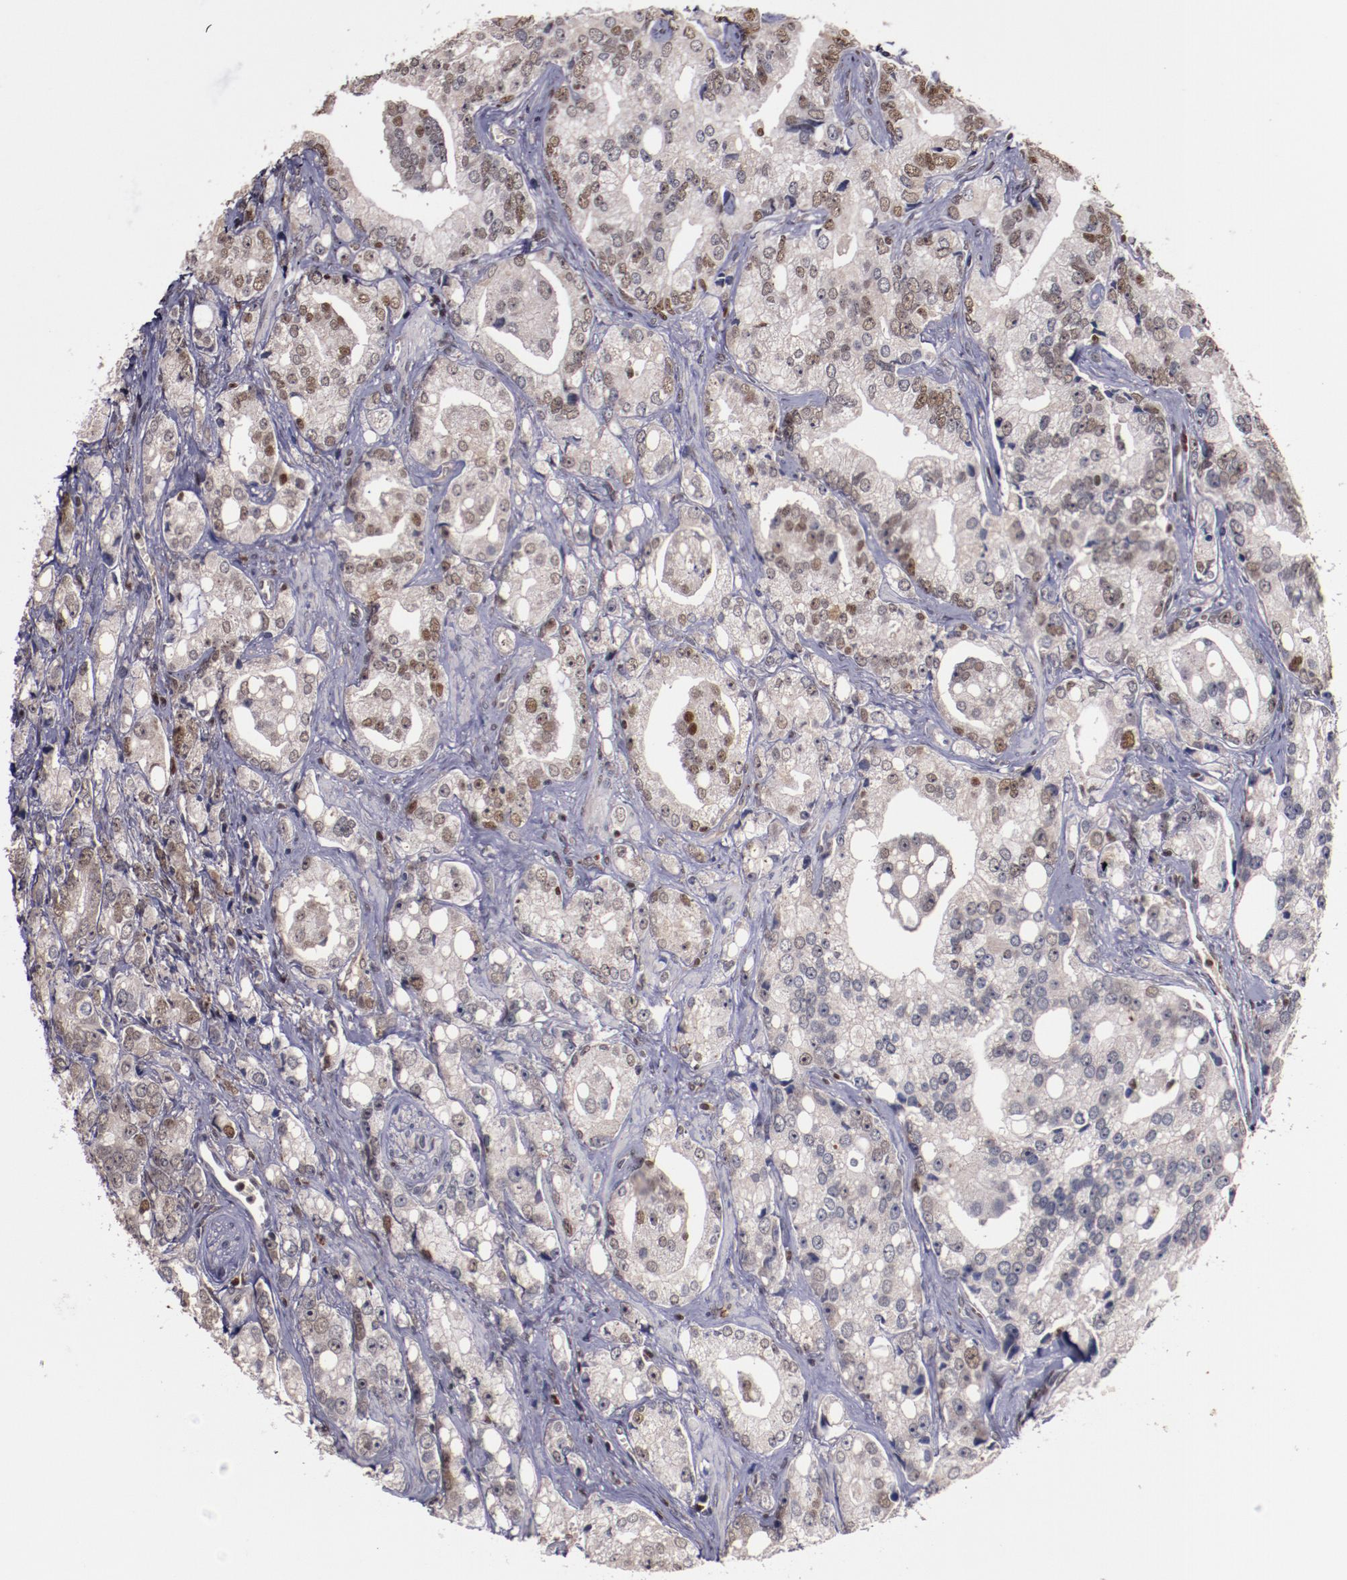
{"staining": {"intensity": "moderate", "quantity": "<25%", "location": "nuclear"}, "tissue": "prostate cancer", "cell_type": "Tumor cells", "image_type": "cancer", "snomed": [{"axis": "morphology", "description": "Adenocarcinoma, High grade"}, {"axis": "topography", "description": "Prostate"}], "caption": "IHC (DAB (3,3'-diaminobenzidine)) staining of human high-grade adenocarcinoma (prostate) demonstrates moderate nuclear protein expression in approximately <25% of tumor cells.", "gene": "CHEK2", "patient": {"sex": "male", "age": 67}}